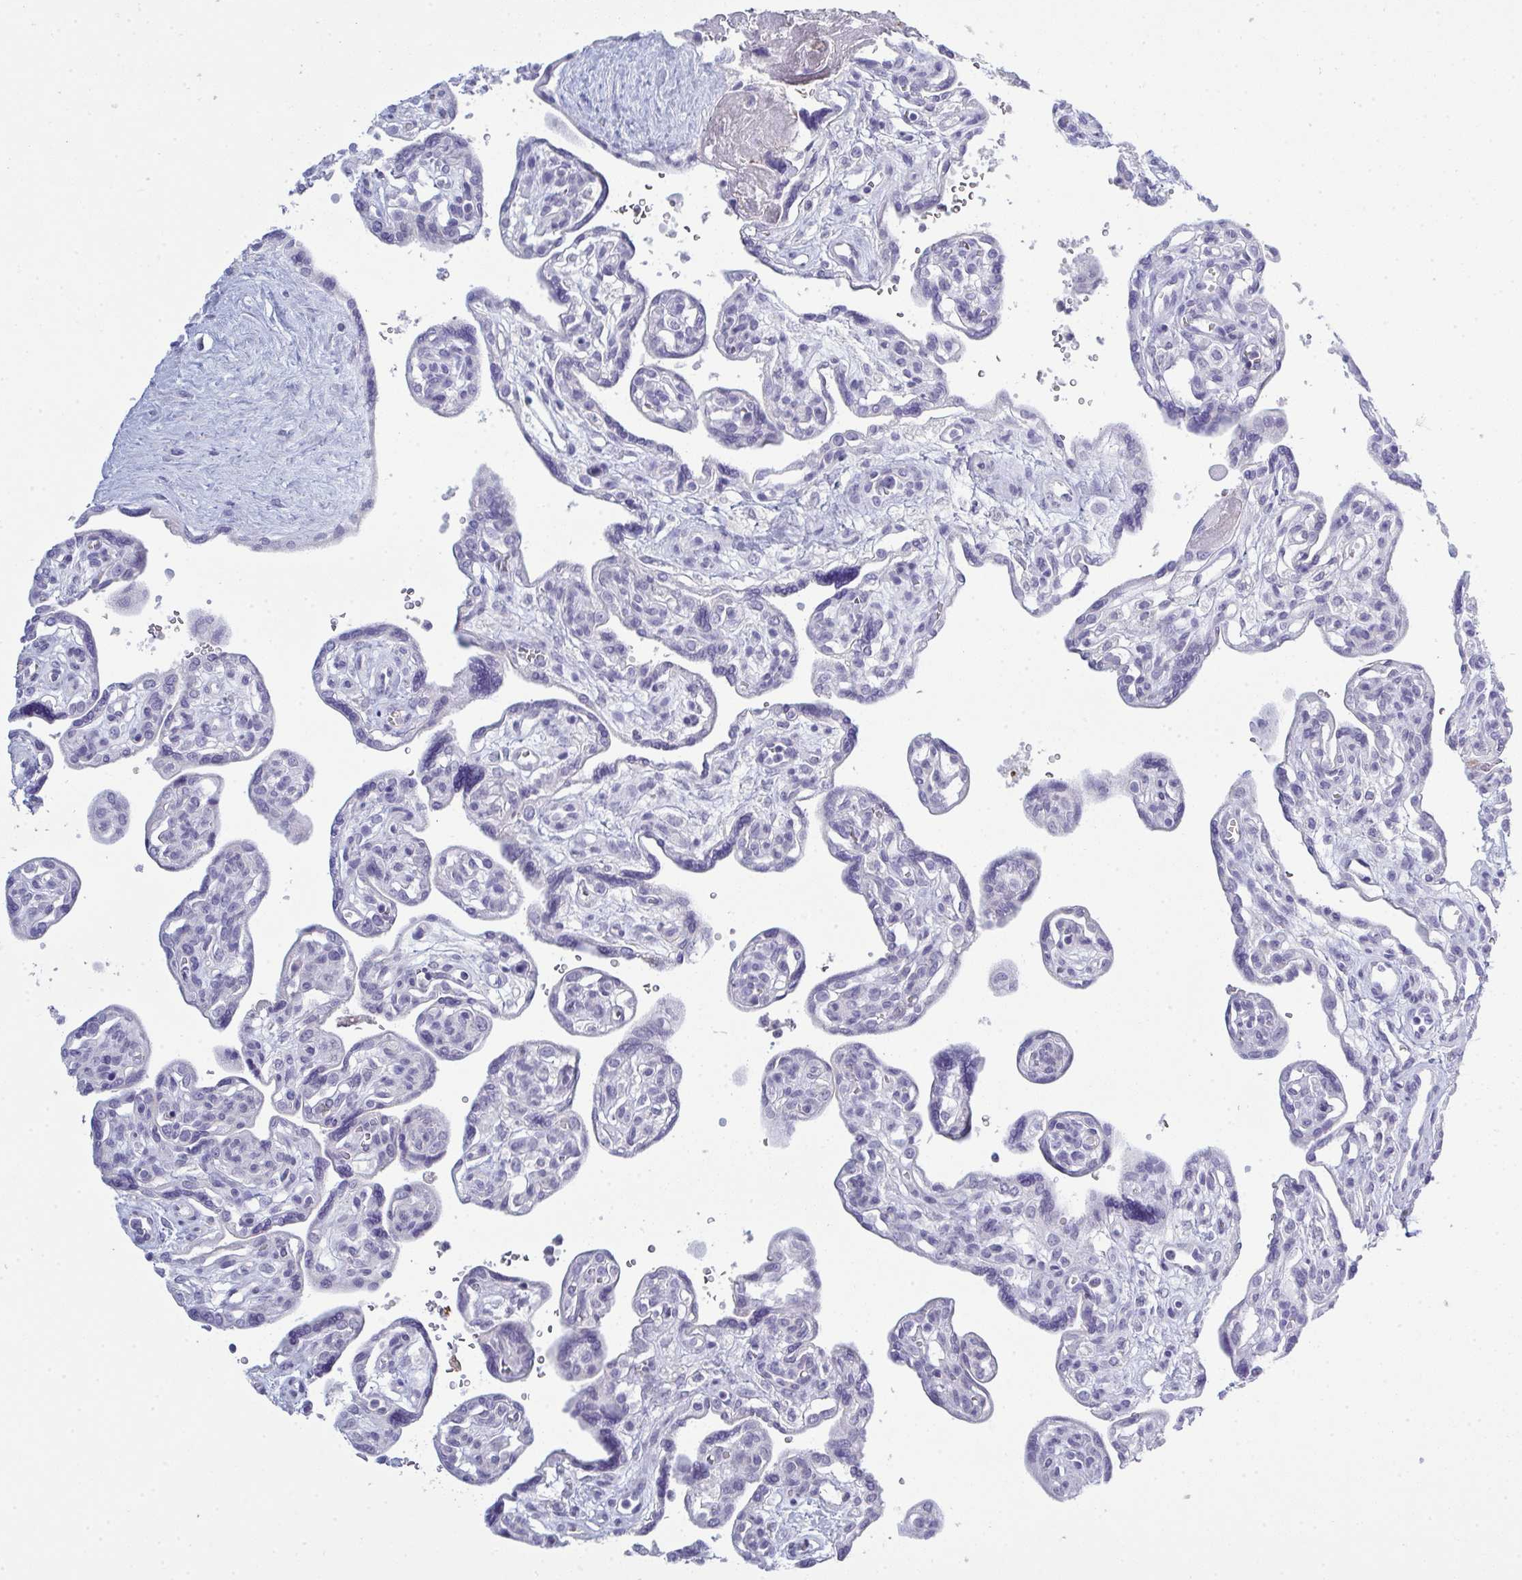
{"staining": {"intensity": "negative", "quantity": "none", "location": "none"}, "tissue": "placenta", "cell_type": "Decidual cells", "image_type": "normal", "snomed": [{"axis": "morphology", "description": "Normal tissue, NOS"}, {"axis": "topography", "description": "Placenta"}], "caption": "Decidual cells show no significant protein positivity in normal placenta. (Stains: DAB immunohistochemistry (IHC) with hematoxylin counter stain, Microscopy: brightfield microscopy at high magnification).", "gene": "ADAM21", "patient": {"sex": "female", "age": 39}}